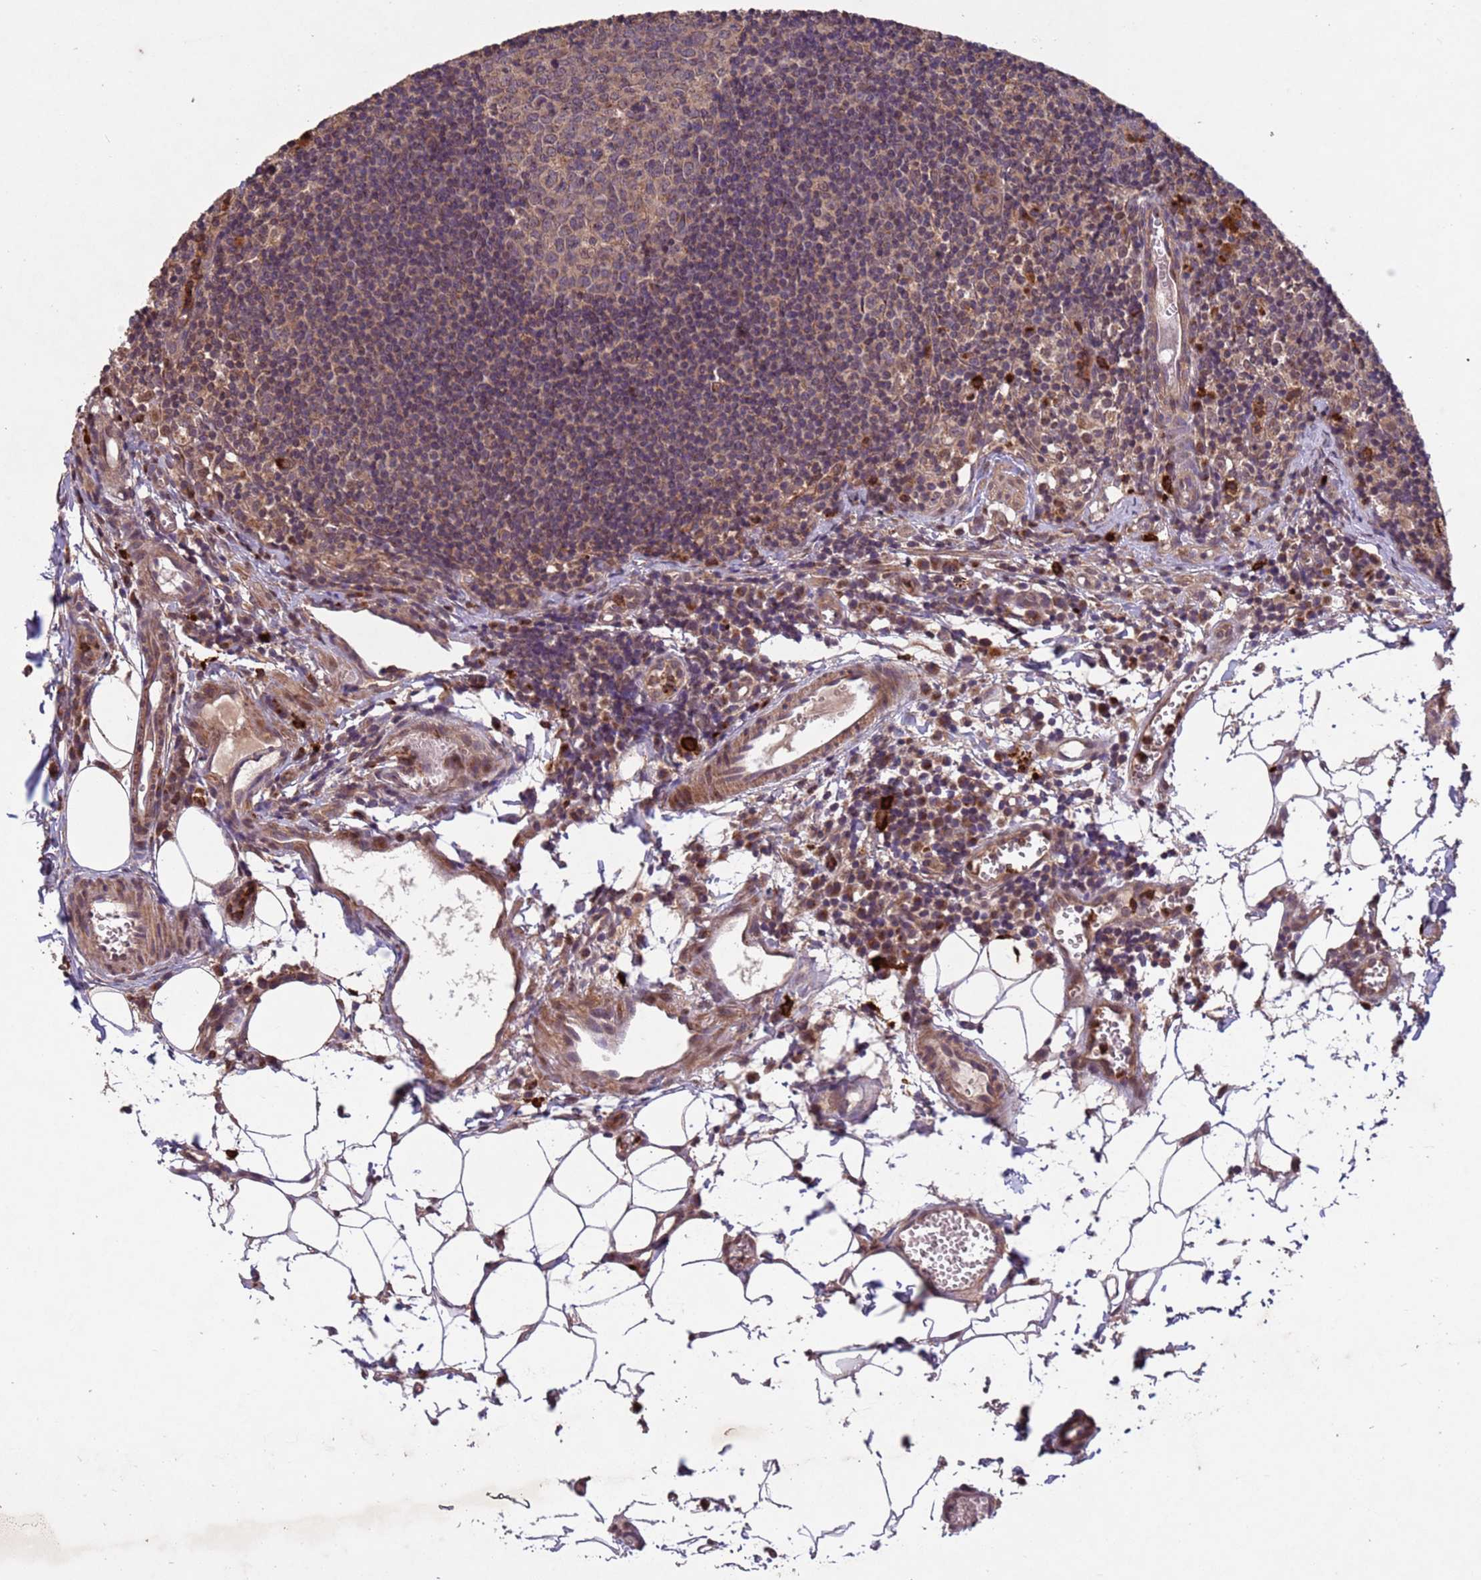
{"staining": {"intensity": "weak", "quantity": ">75%", "location": "cytoplasmic/membranous"}, "tissue": "lymph node", "cell_type": "Germinal center cells", "image_type": "normal", "snomed": [{"axis": "morphology", "description": "Normal tissue, NOS"}, {"axis": "topography", "description": "Lymph node"}], "caption": "Protein analysis of benign lymph node reveals weak cytoplasmic/membranous staining in about >75% of germinal center cells. (IHC, brightfield microscopy, high magnification).", "gene": "FASTKD1", "patient": {"sex": "female", "age": 27}}